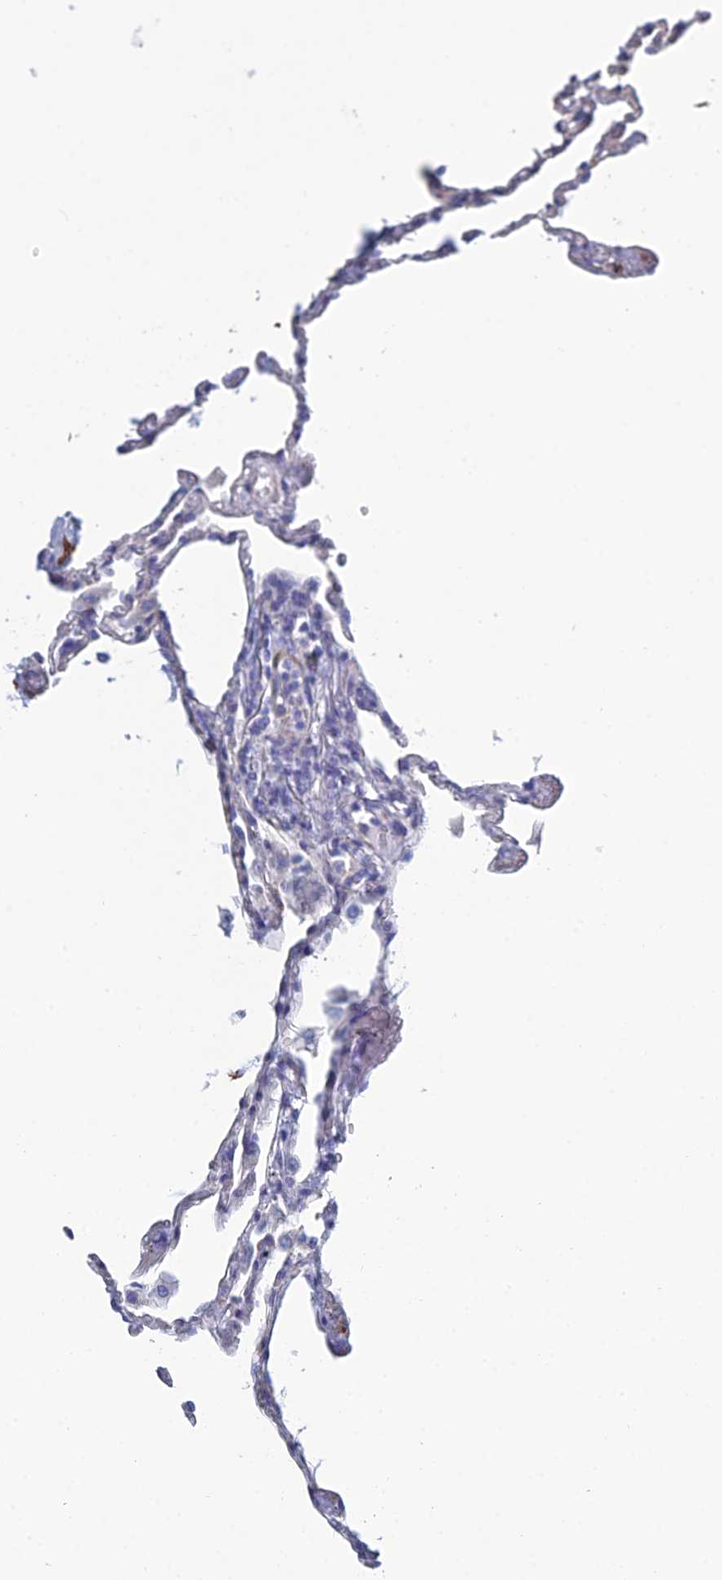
{"staining": {"intensity": "strong", "quantity": "<25%", "location": "cytoplasmic/membranous"}, "tissue": "lung", "cell_type": "Alveolar cells", "image_type": "normal", "snomed": [{"axis": "morphology", "description": "Normal tissue, NOS"}, {"axis": "topography", "description": "Lung"}], "caption": "A histopathology image showing strong cytoplasmic/membranous positivity in about <25% of alveolar cells in unremarkable lung, as visualized by brown immunohistochemical staining.", "gene": "PCDHA8", "patient": {"sex": "female", "age": 67}}